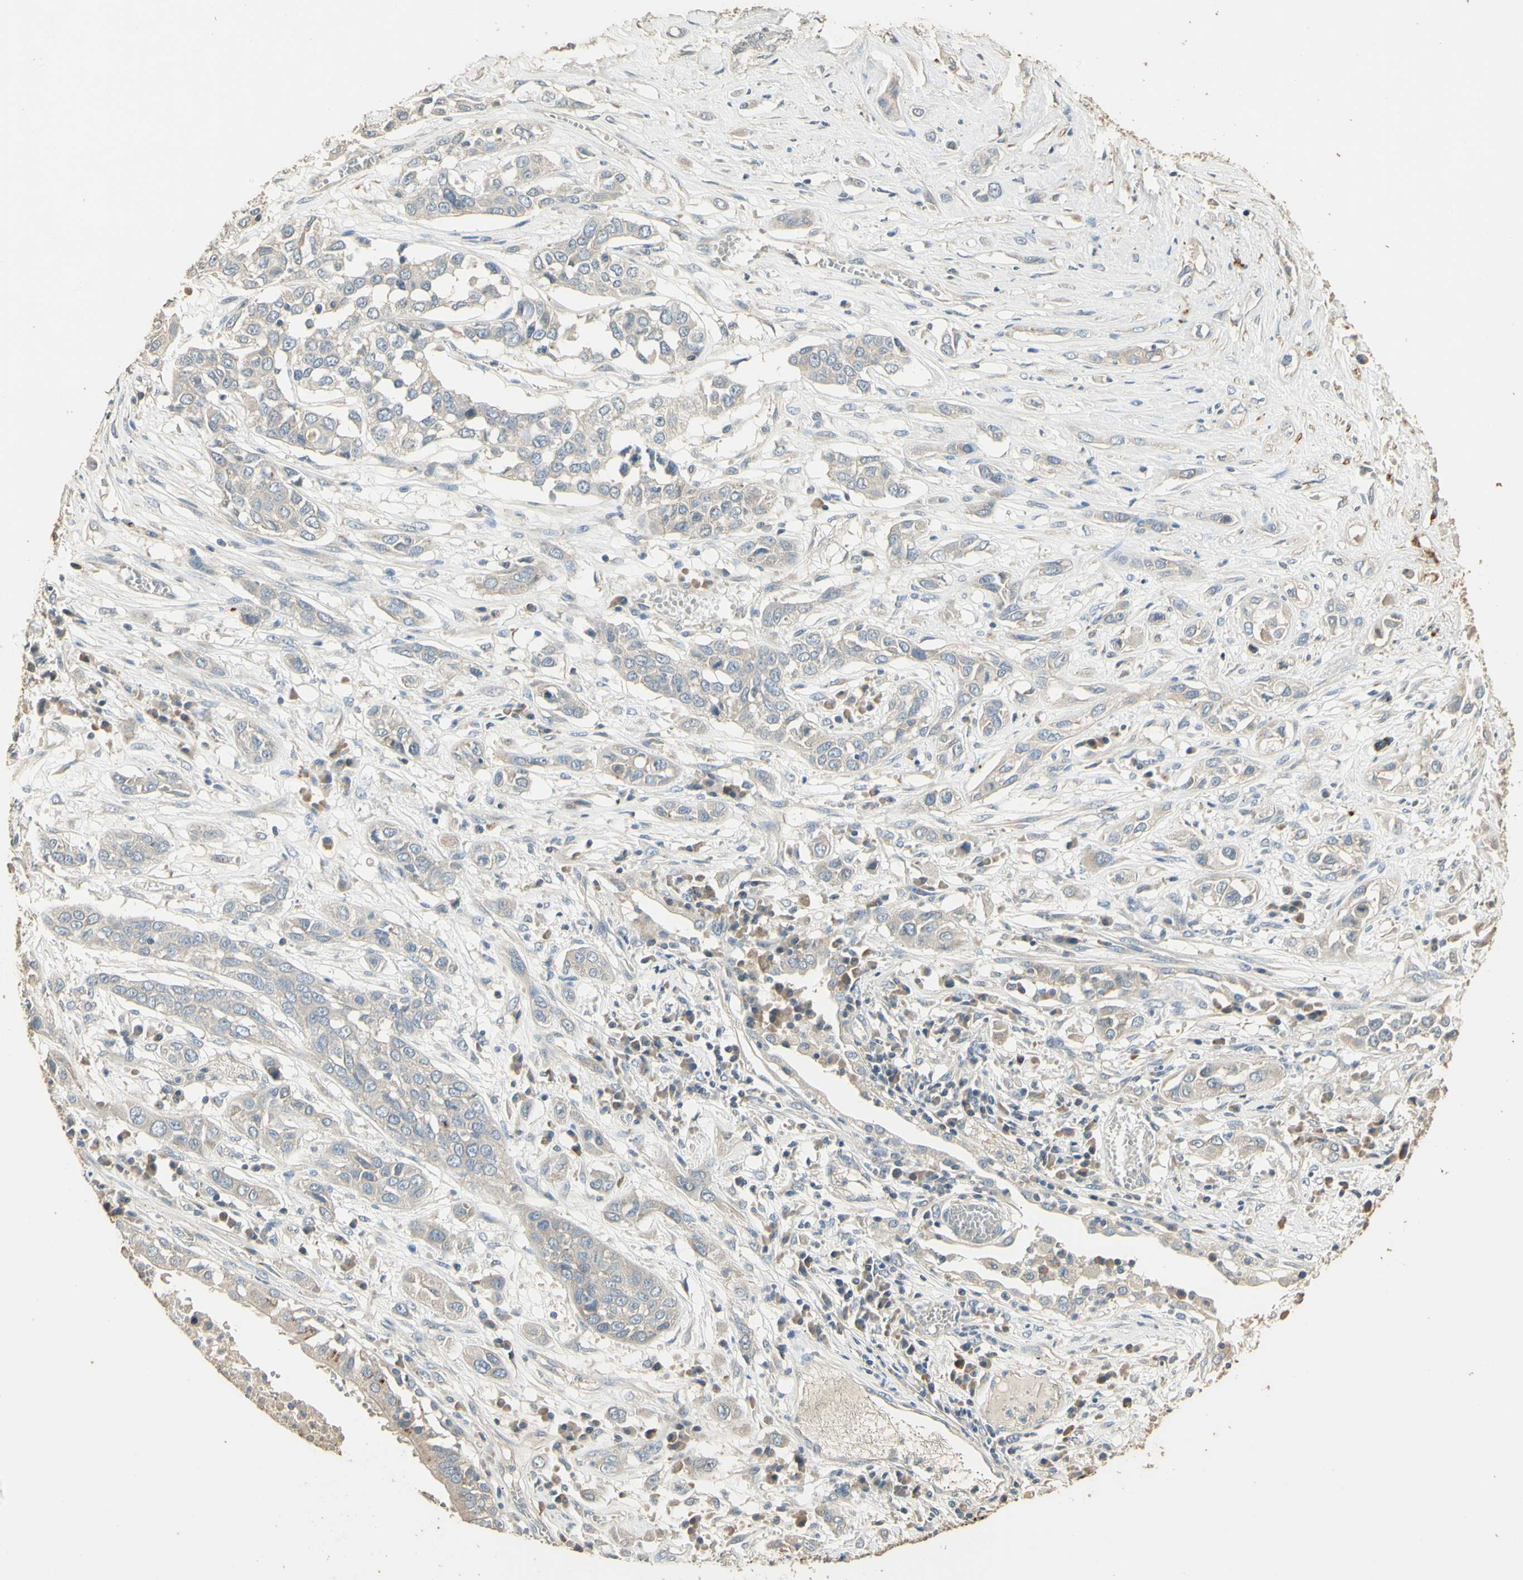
{"staining": {"intensity": "negative", "quantity": "none", "location": "none"}, "tissue": "lung cancer", "cell_type": "Tumor cells", "image_type": "cancer", "snomed": [{"axis": "morphology", "description": "Squamous cell carcinoma, NOS"}, {"axis": "topography", "description": "Lung"}], "caption": "The micrograph reveals no staining of tumor cells in squamous cell carcinoma (lung).", "gene": "ARHGEF17", "patient": {"sex": "male", "age": 71}}